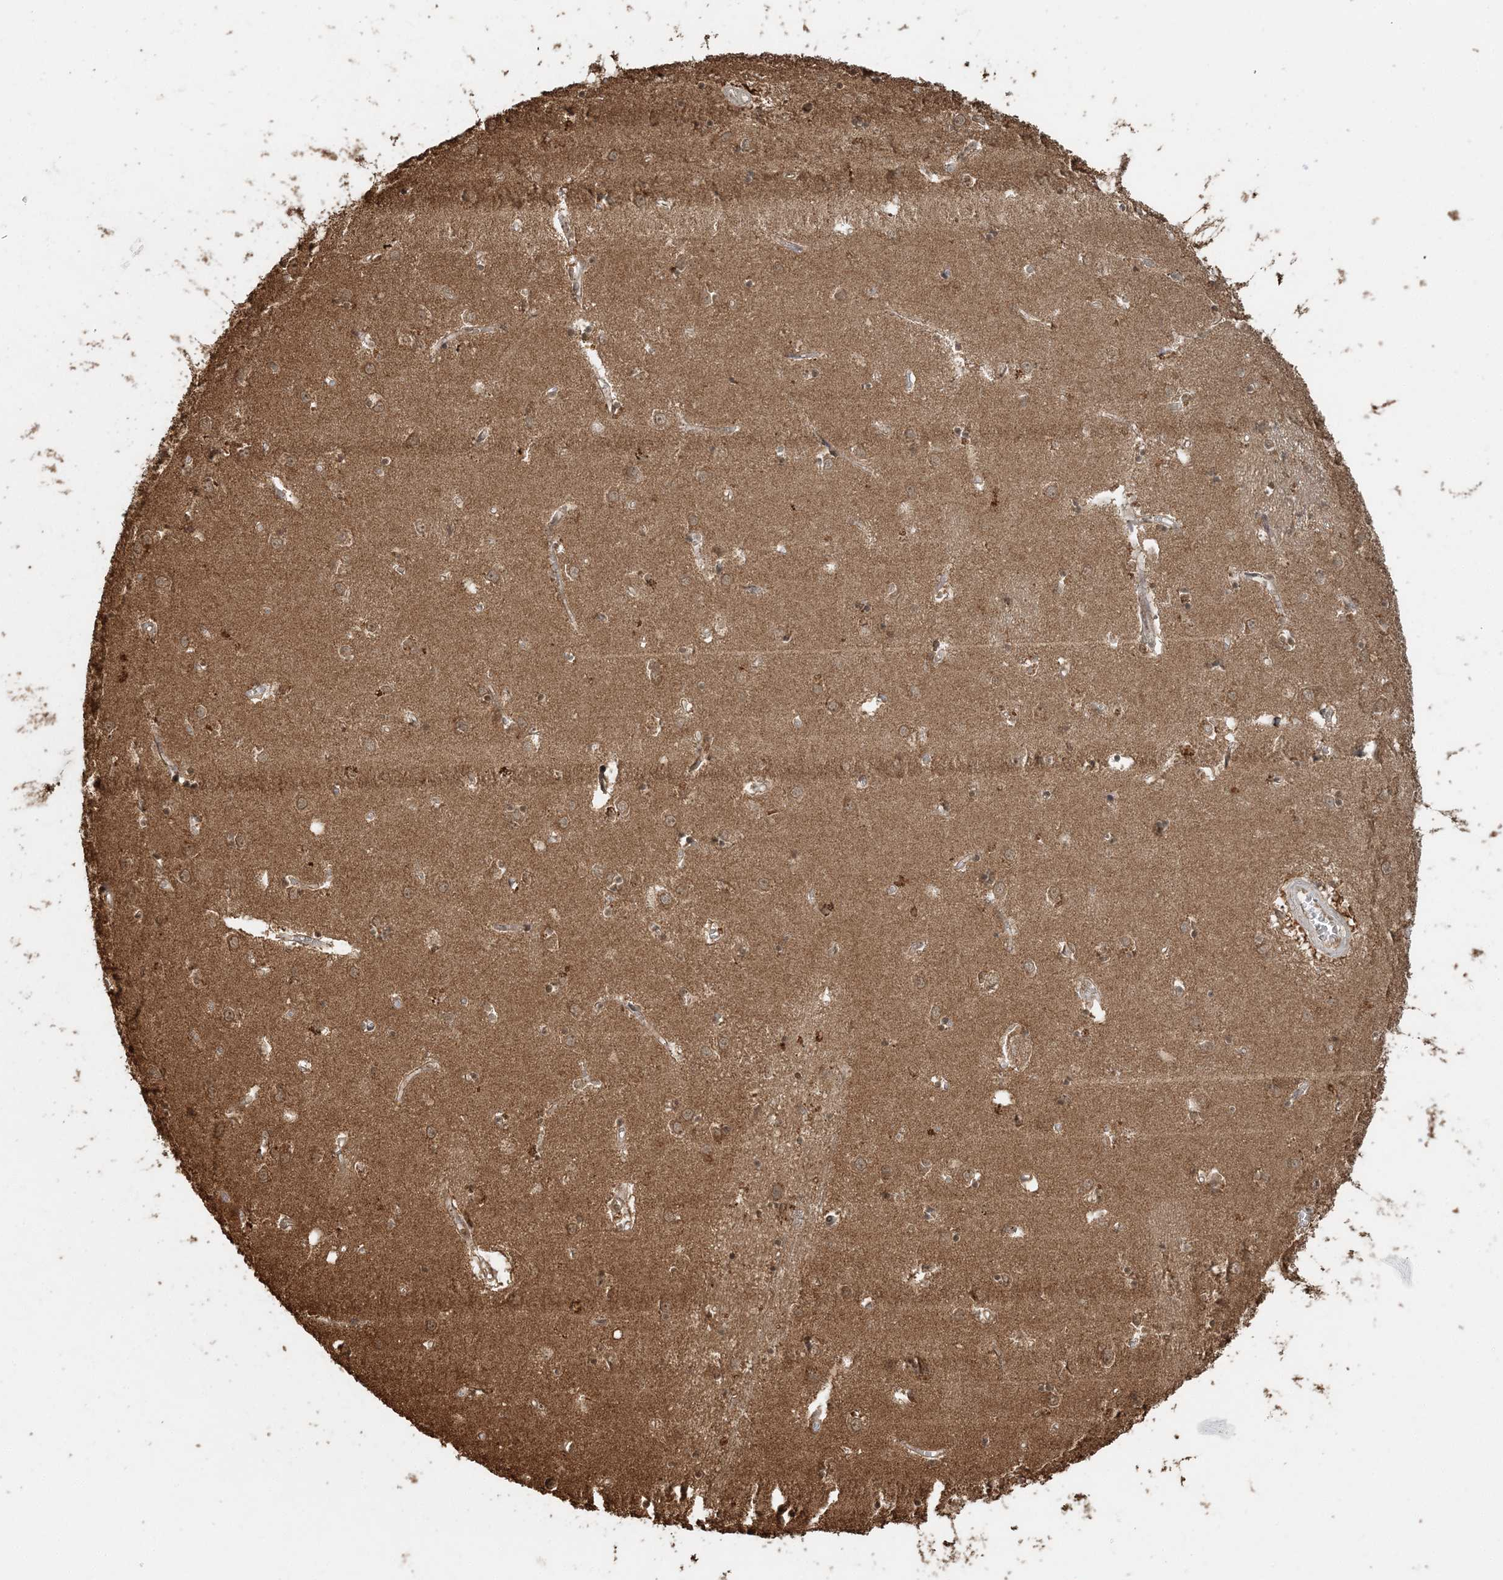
{"staining": {"intensity": "moderate", "quantity": "<25%", "location": "cytoplasmic/membranous,nuclear"}, "tissue": "caudate", "cell_type": "Glial cells", "image_type": "normal", "snomed": [{"axis": "morphology", "description": "Normal tissue, NOS"}, {"axis": "topography", "description": "Lateral ventricle wall"}], "caption": "Unremarkable caudate was stained to show a protein in brown. There is low levels of moderate cytoplasmic/membranous,nuclear expression in about <25% of glial cells. The staining is performed using DAB brown chromogen to label protein expression. The nuclei are counter-stained blue using hematoxylin.", "gene": "ARHGAP35", "patient": {"sex": "male", "age": 70}}